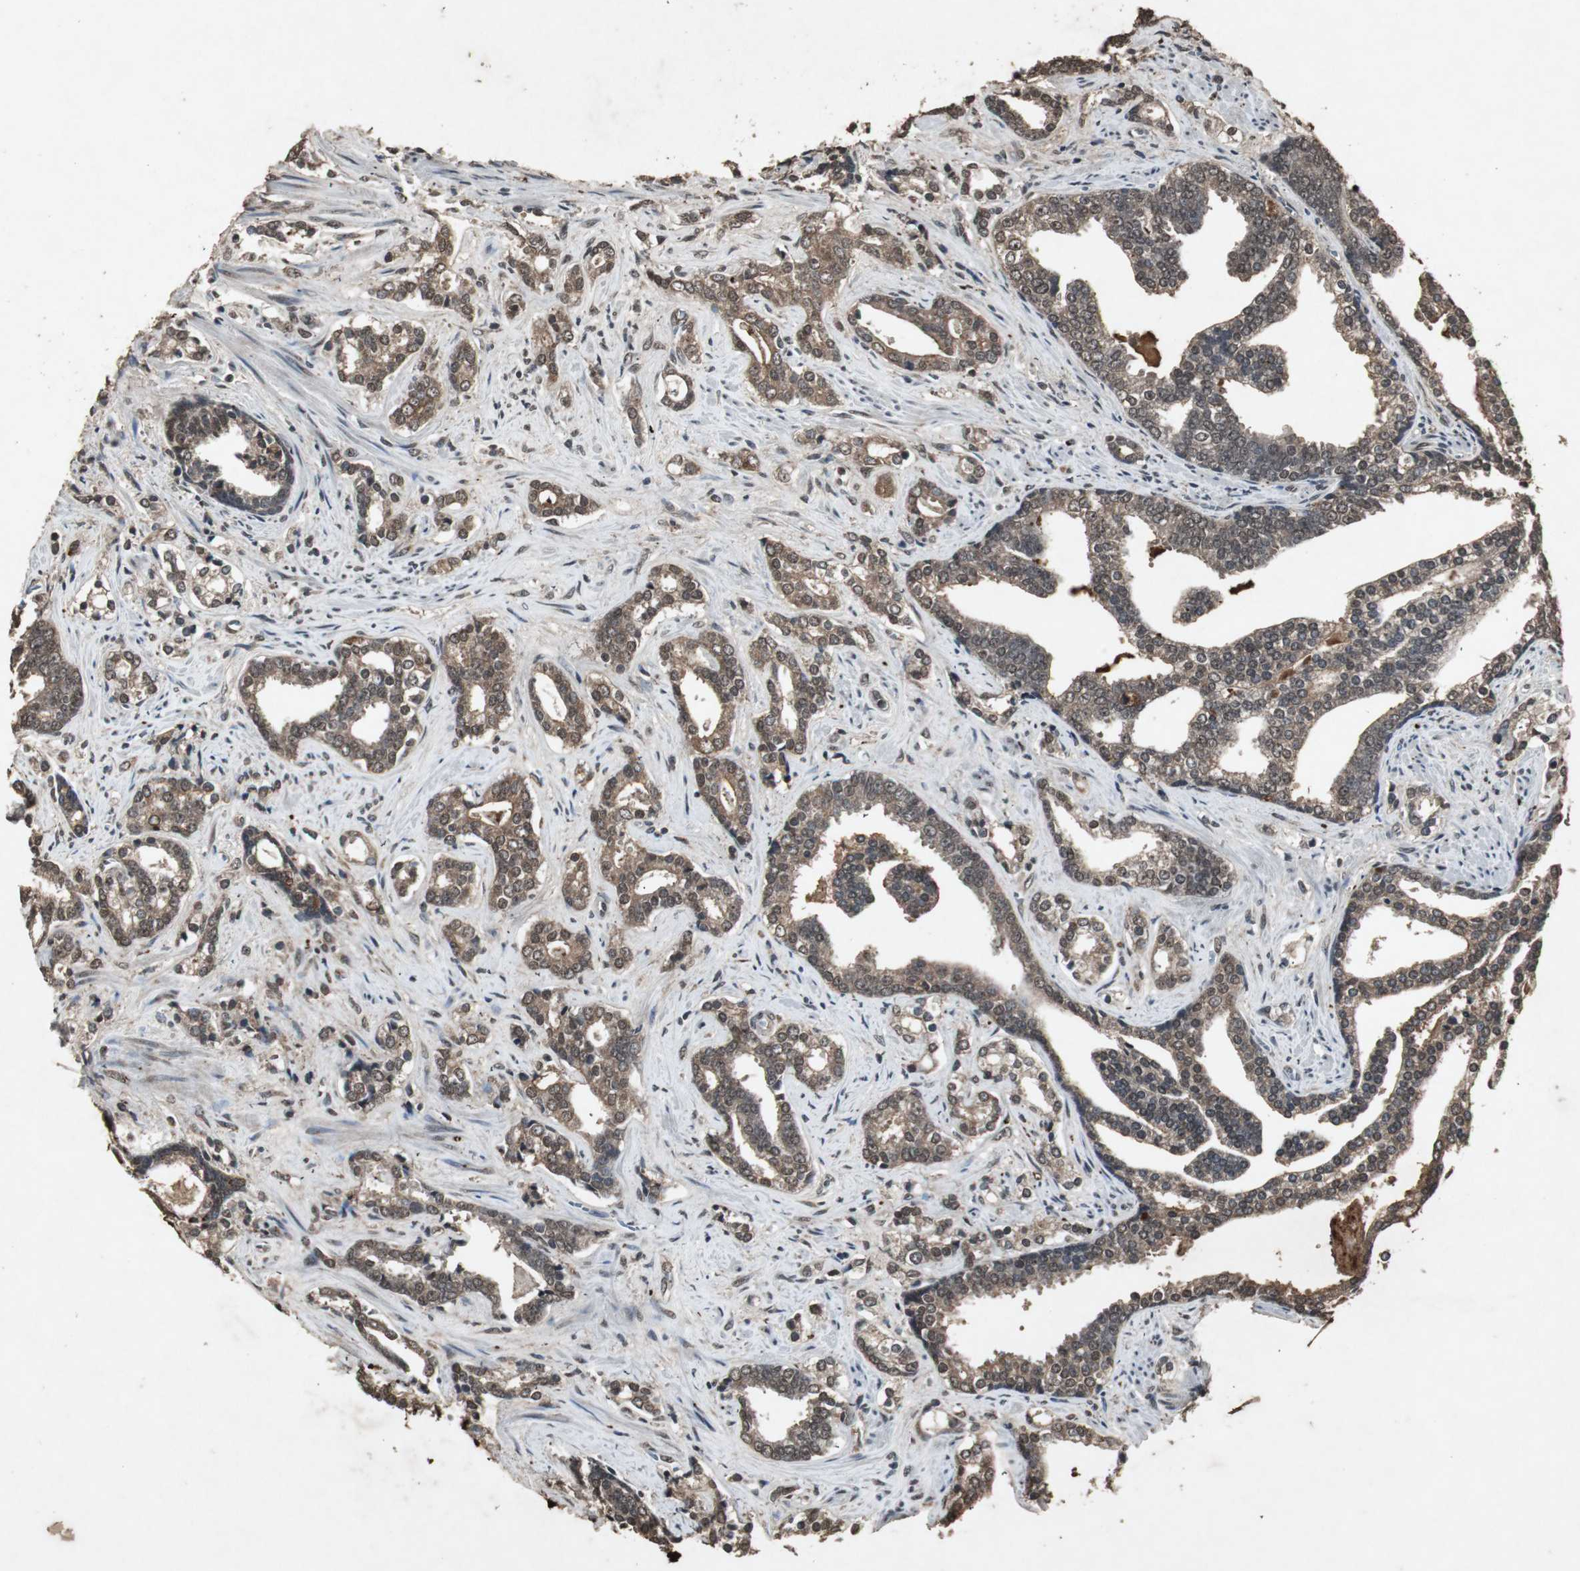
{"staining": {"intensity": "moderate", "quantity": ">75%", "location": "cytoplasmic/membranous,nuclear"}, "tissue": "prostate cancer", "cell_type": "Tumor cells", "image_type": "cancer", "snomed": [{"axis": "morphology", "description": "Adenocarcinoma, High grade"}, {"axis": "topography", "description": "Prostate"}], "caption": "This photomicrograph exhibits adenocarcinoma (high-grade) (prostate) stained with IHC to label a protein in brown. The cytoplasmic/membranous and nuclear of tumor cells show moderate positivity for the protein. Nuclei are counter-stained blue.", "gene": "EMX1", "patient": {"sex": "male", "age": 67}}